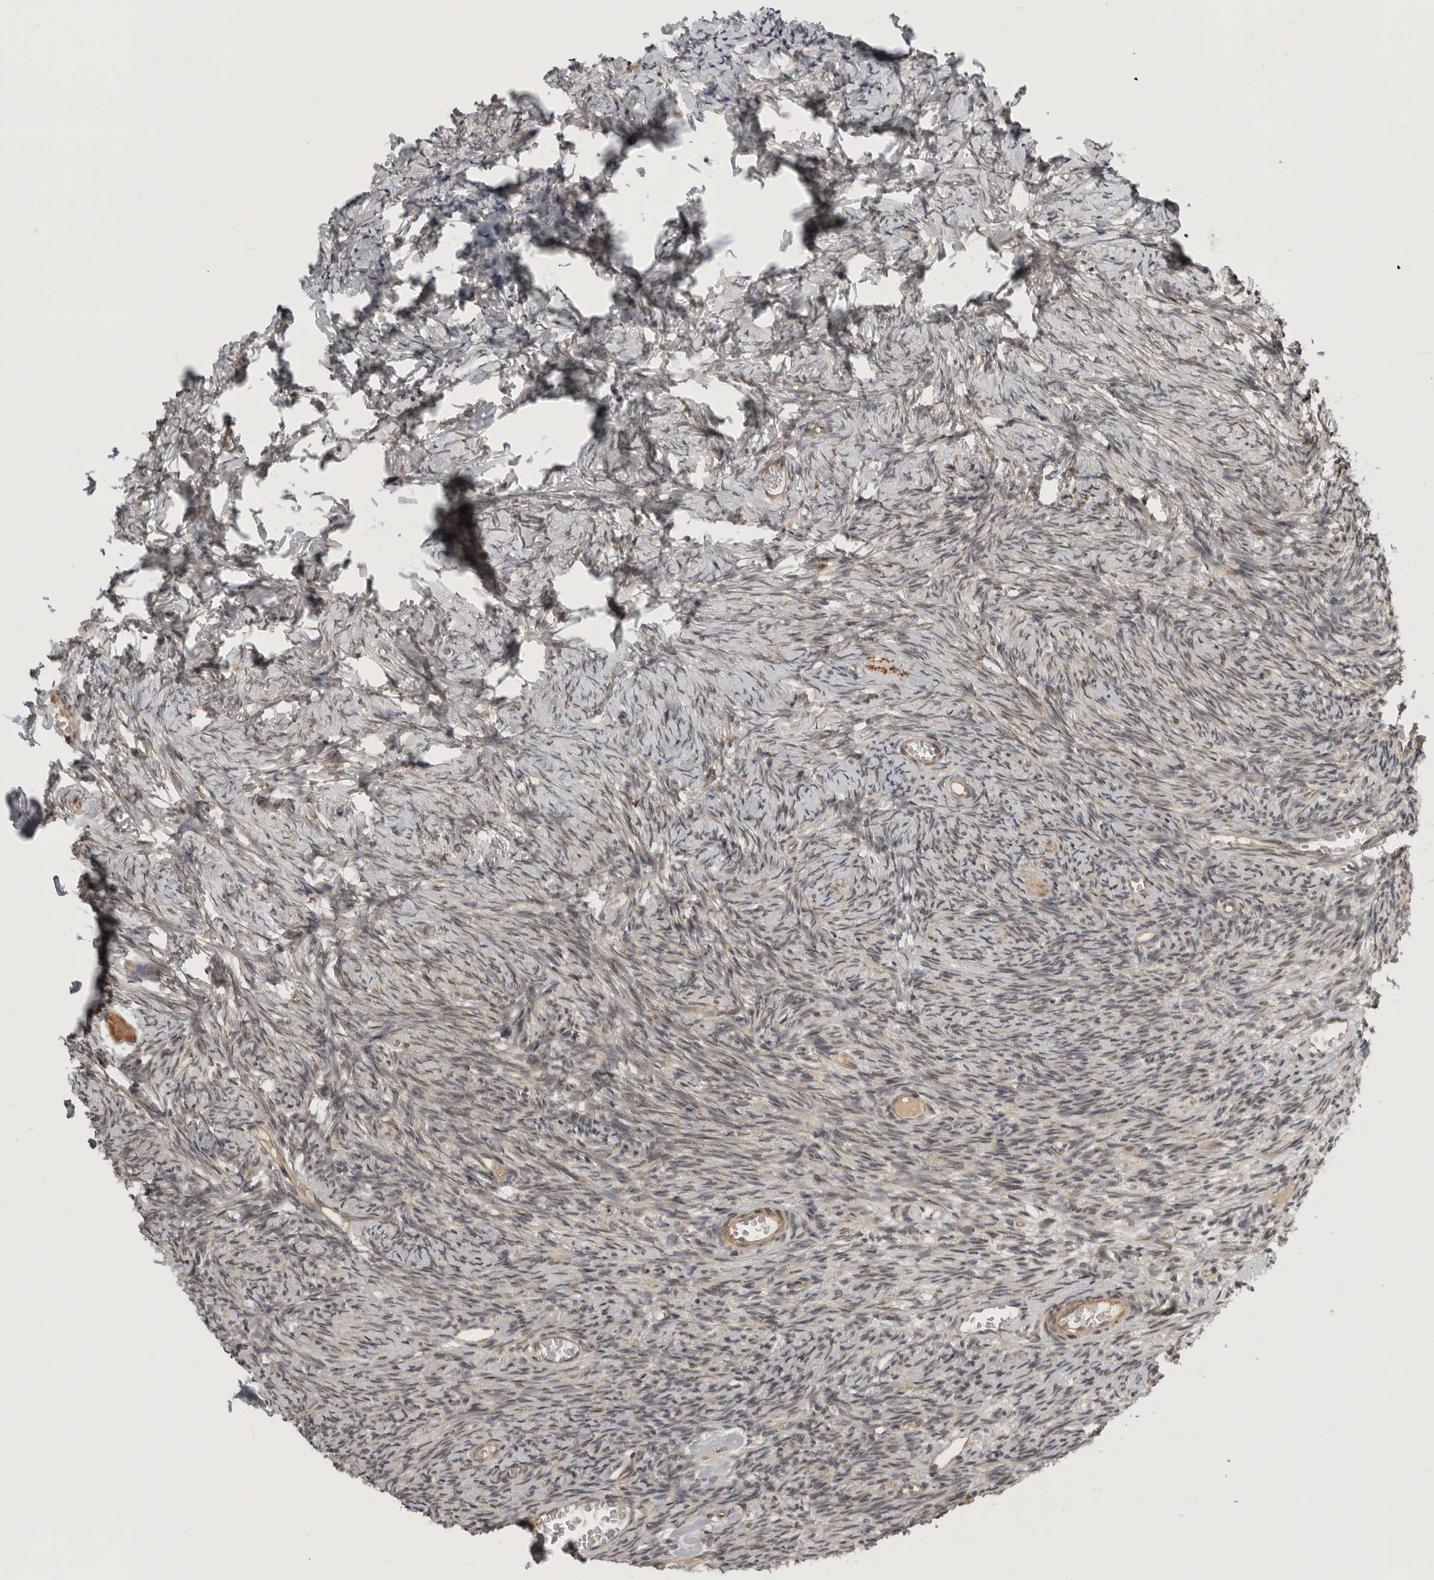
{"staining": {"intensity": "moderate", "quantity": "<25%", "location": "cytoplasmic/membranous"}, "tissue": "ovary", "cell_type": "Ovarian stroma cells", "image_type": "normal", "snomed": [{"axis": "morphology", "description": "Normal tissue, NOS"}, {"axis": "topography", "description": "Ovary"}], "caption": "Immunohistochemistry of normal human ovary reveals low levels of moderate cytoplasmic/membranous expression in approximately <25% of ovarian stroma cells. The staining was performed using DAB (3,3'-diaminobenzidine), with brown indicating positive protein expression. Nuclei are stained blue with hematoxylin.", "gene": "CUEDC1", "patient": {"sex": "female", "age": 27}}